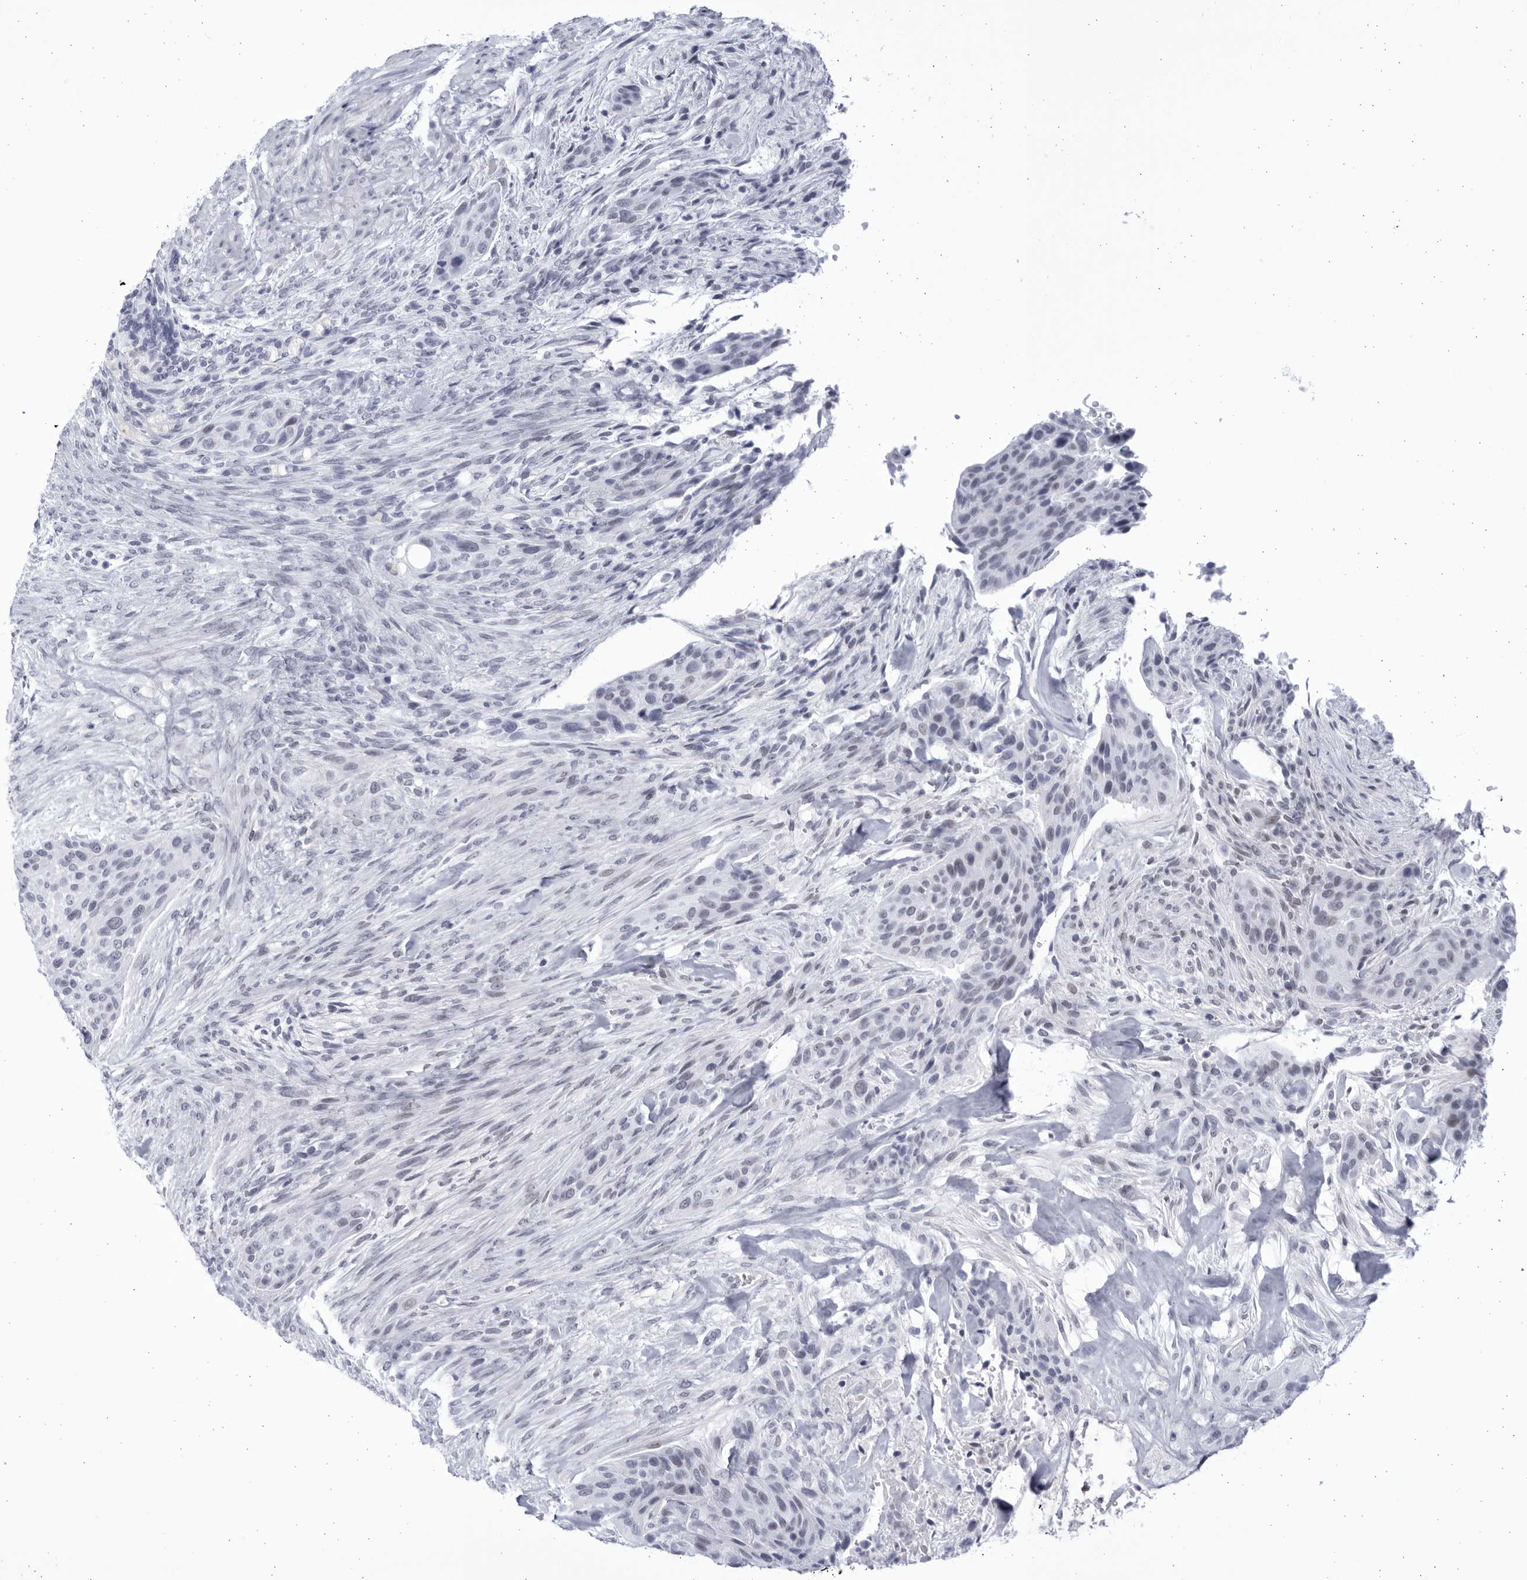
{"staining": {"intensity": "negative", "quantity": "none", "location": "none"}, "tissue": "urothelial cancer", "cell_type": "Tumor cells", "image_type": "cancer", "snomed": [{"axis": "morphology", "description": "Urothelial carcinoma, High grade"}, {"axis": "topography", "description": "Urinary bladder"}], "caption": "Tumor cells are negative for protein expression in human urothelial cancer.", "gene": "CCDC181", "patient": {"sex": "male", "age": 35}}